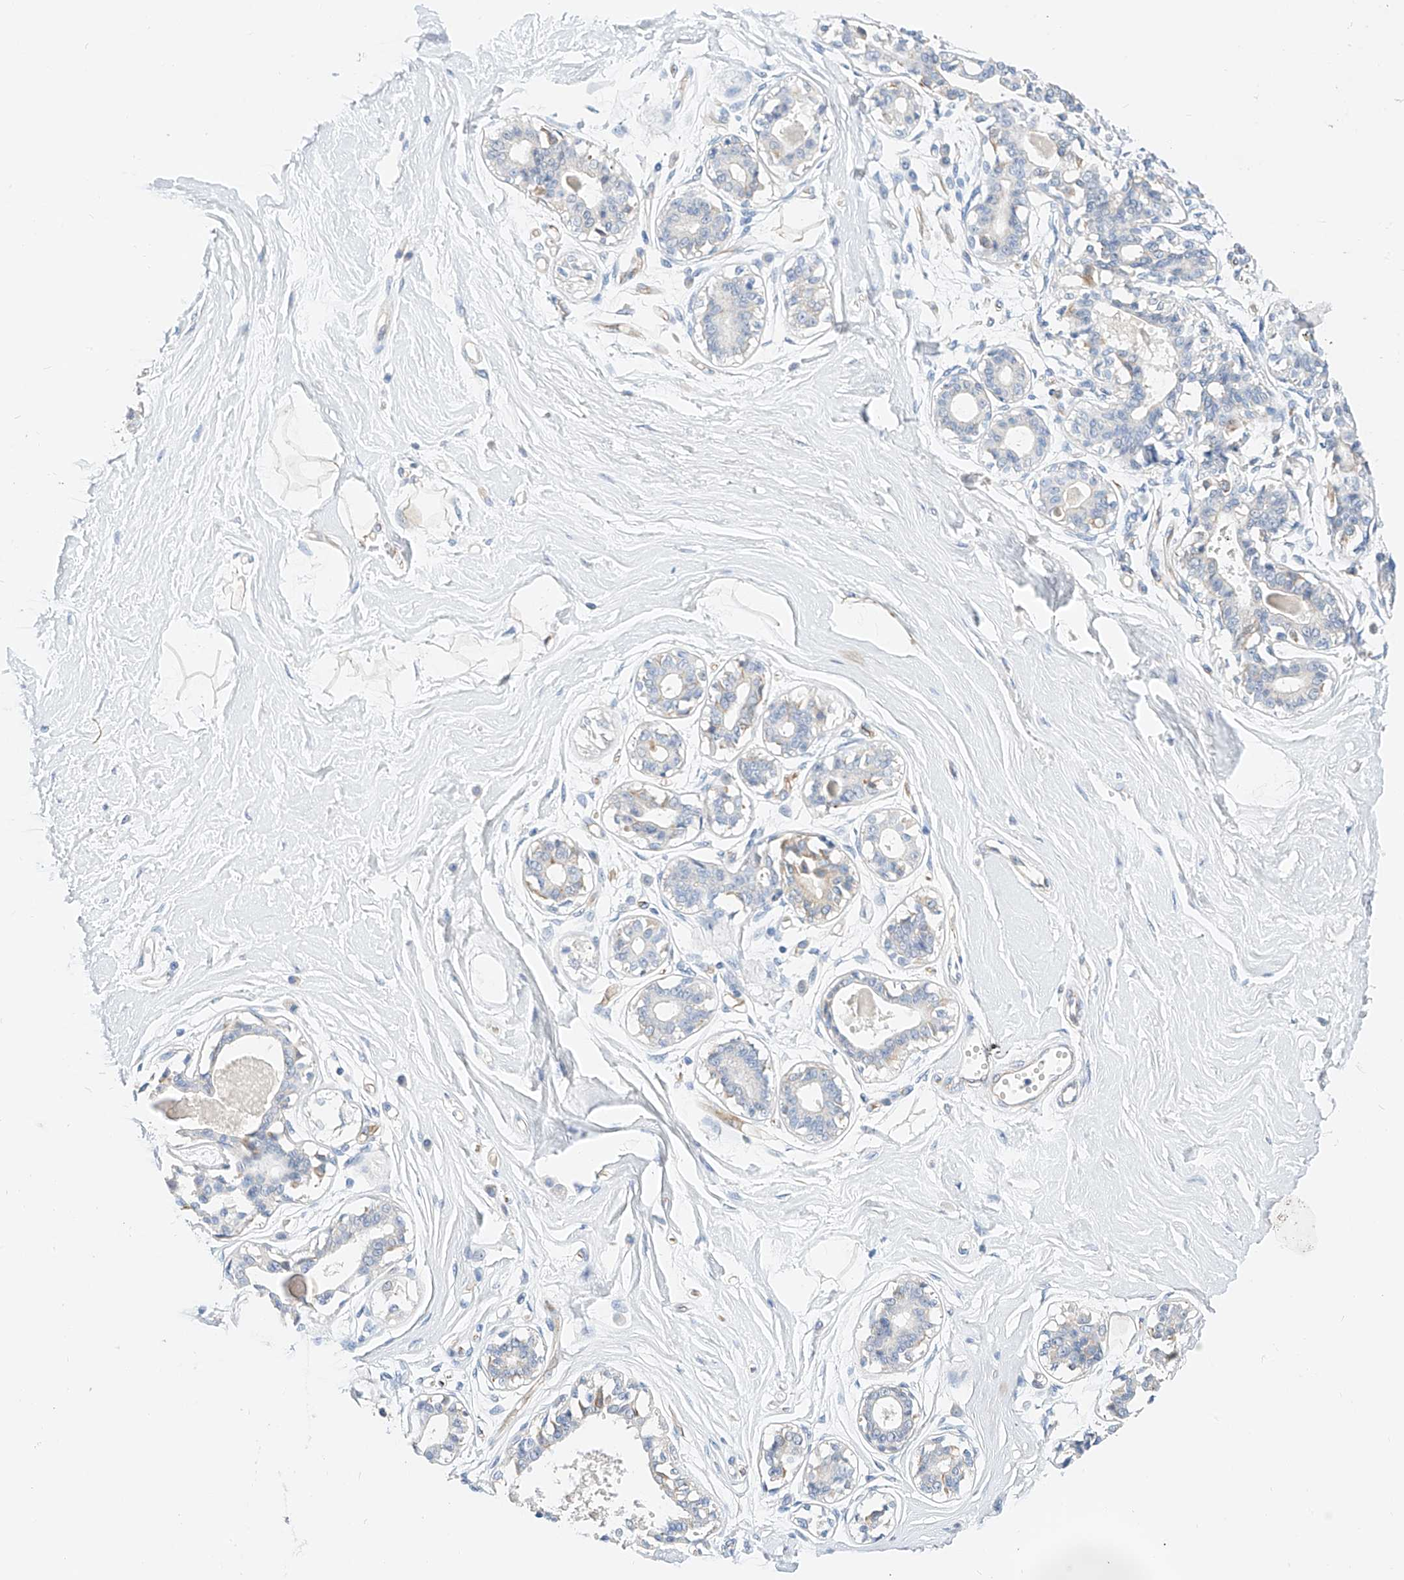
{"staining": {"intensity": "negative", "quantity": "none", "location": "none"}, "tissue": "breast", "cell_type": "Adipocytes", "image_type": "normal", "snomed": [{"axis": "morphology", "description": "Normal tissue, NOS"}, {"axis": "topography", "description": "Breast"}], "caption": "The immunohistochemistry image has no significant expression in adipocytes of breast. Brightfield microscopy of immunohistochemistry stained with DAB (3,3'-diaminobenzidine) (brown) and hematoxylin (blue), captured at high magnification.", "gene": "SBSPON", "patient": {"sex": "female", "age": 45}}